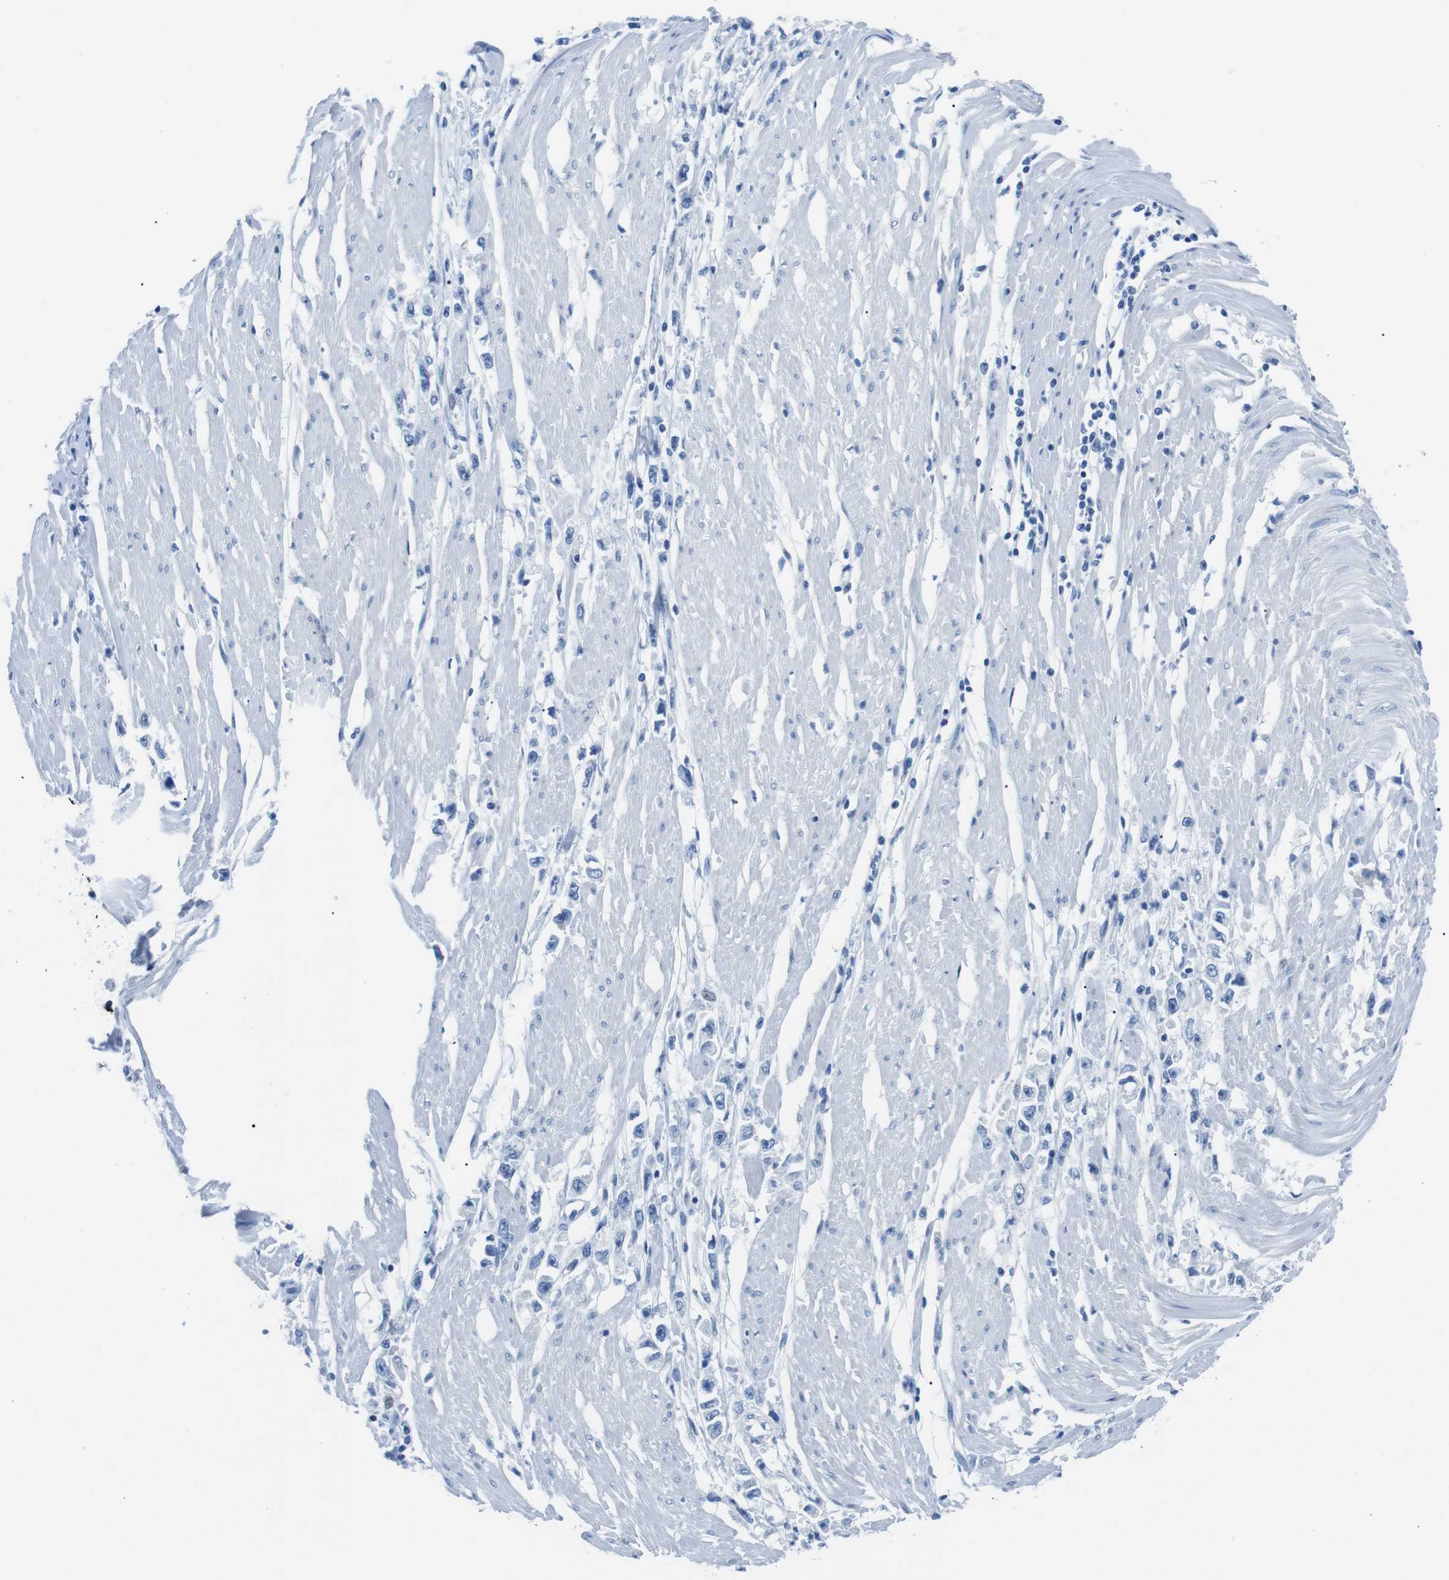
{"staining": {"intensity": "negative", "quantity": "none", "location": "none"}, "tissue": "stomach cancer", "cell_type": "Tumor cells", "image_type": "cancer", "snomed": [{"axis": "morphology", "description": "Adenocarcinoma, NOS"}, {"axis": "topography", "description": "Stomach"}], "caption": "High power microscopy image of an IHC micrograph of stomach adenocarcinoma, revealing no significant positivity in tumor cells.", "gene": "MUC2", "patient": {"sex": "female", "age": 59}}